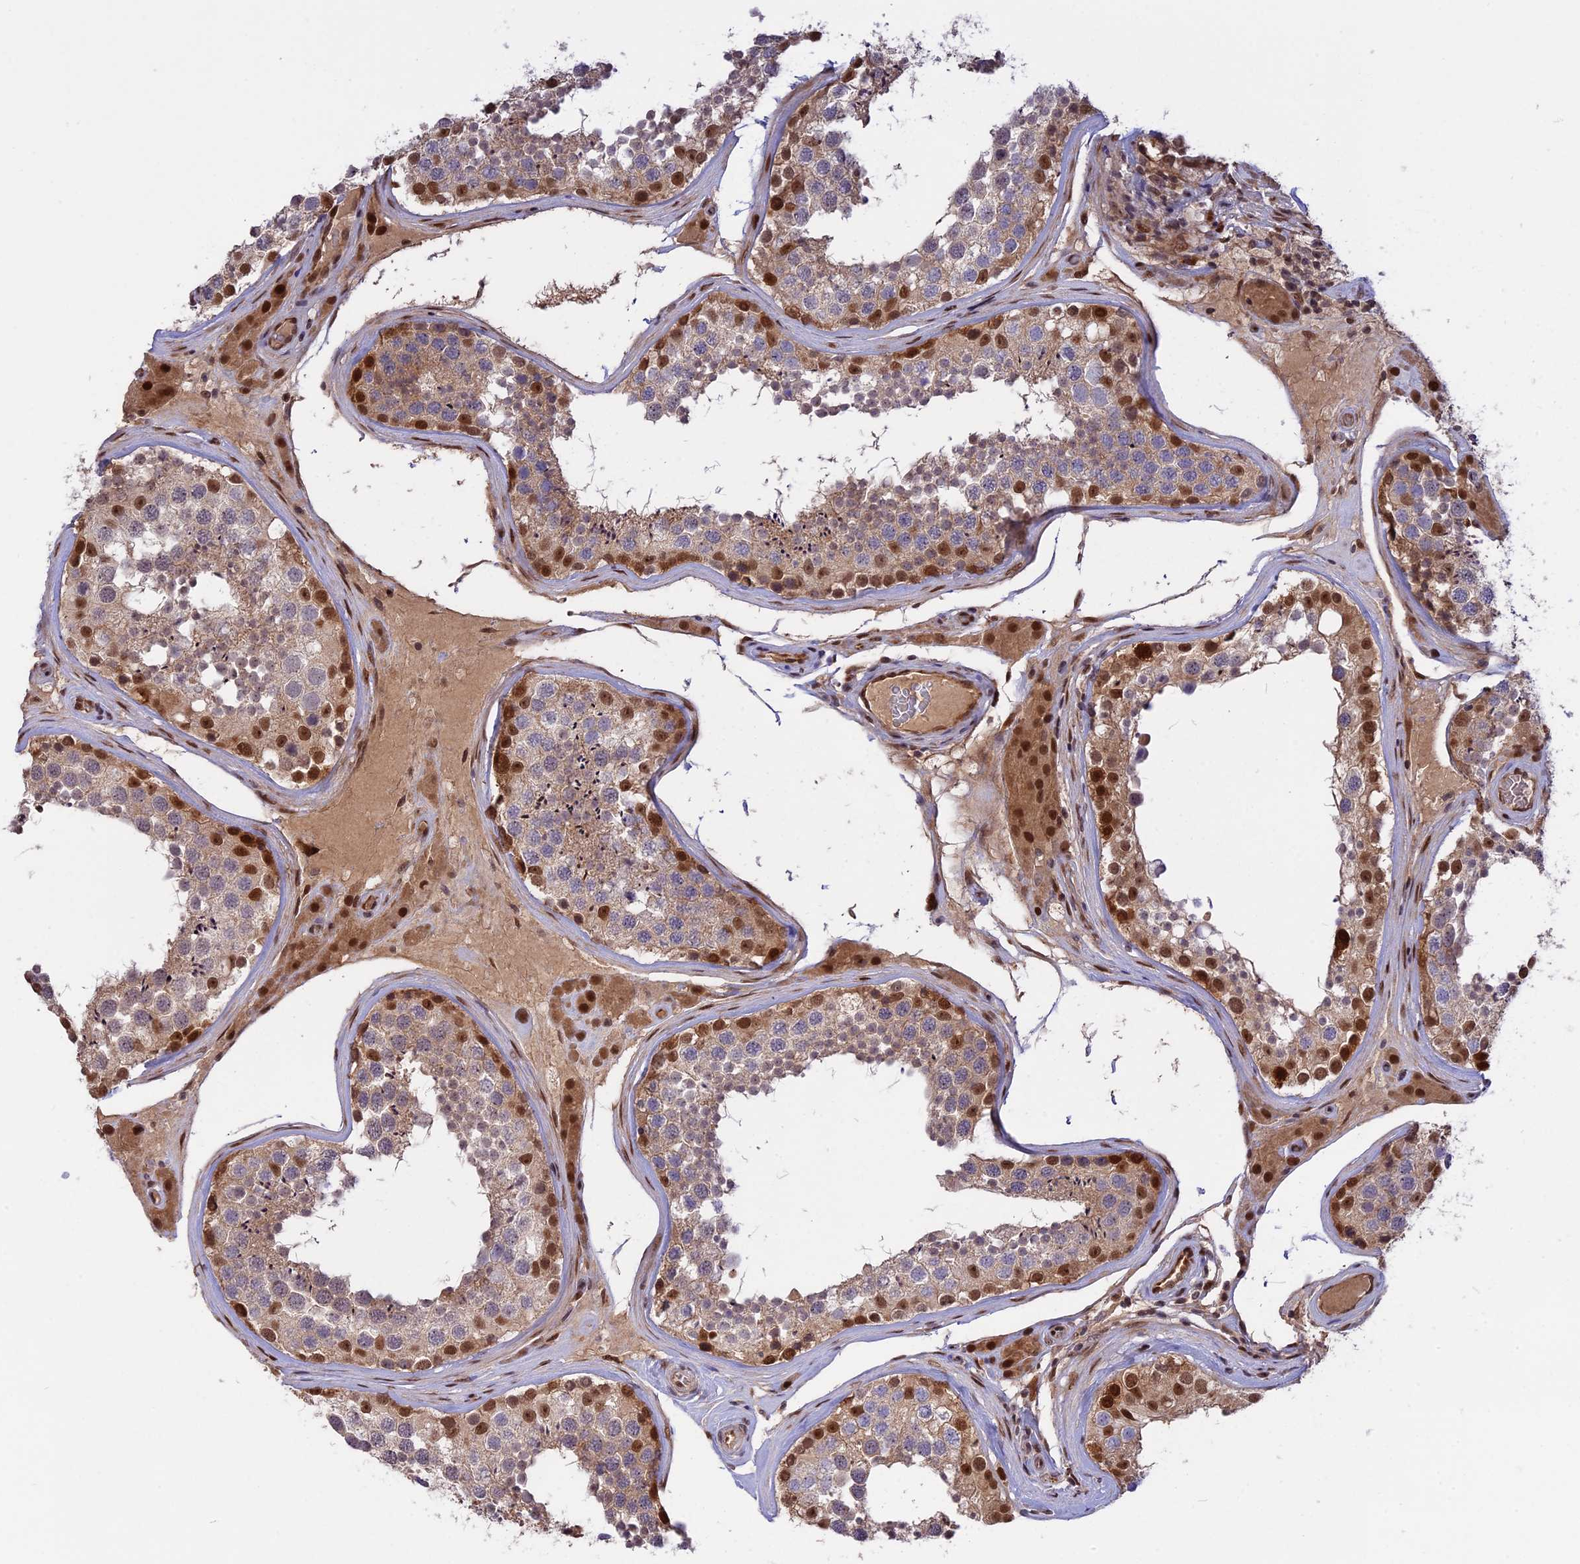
{"staining": {"intensity": "strong", "quantity": "<25%", "location": "nuclear"}, "tissue": "testis", "cell_type": "Cells in seminiferous ducts", "image_type": "normal", "snomed": [{"axis": "morphology", "description": "Normal tissue, NOS"}, {"axis": "topography", "description": "Testis"}], "caption": "Immunohistochemistry (IHC) (DAB (3,3'-diaminobenzidine)) staining of benign testis demonstrates strong nuclear protein expression in about <25% of cells in seminiferous ducts.", "gene": "ZNF428", "patient": {"sex": "male", "age": 46}}